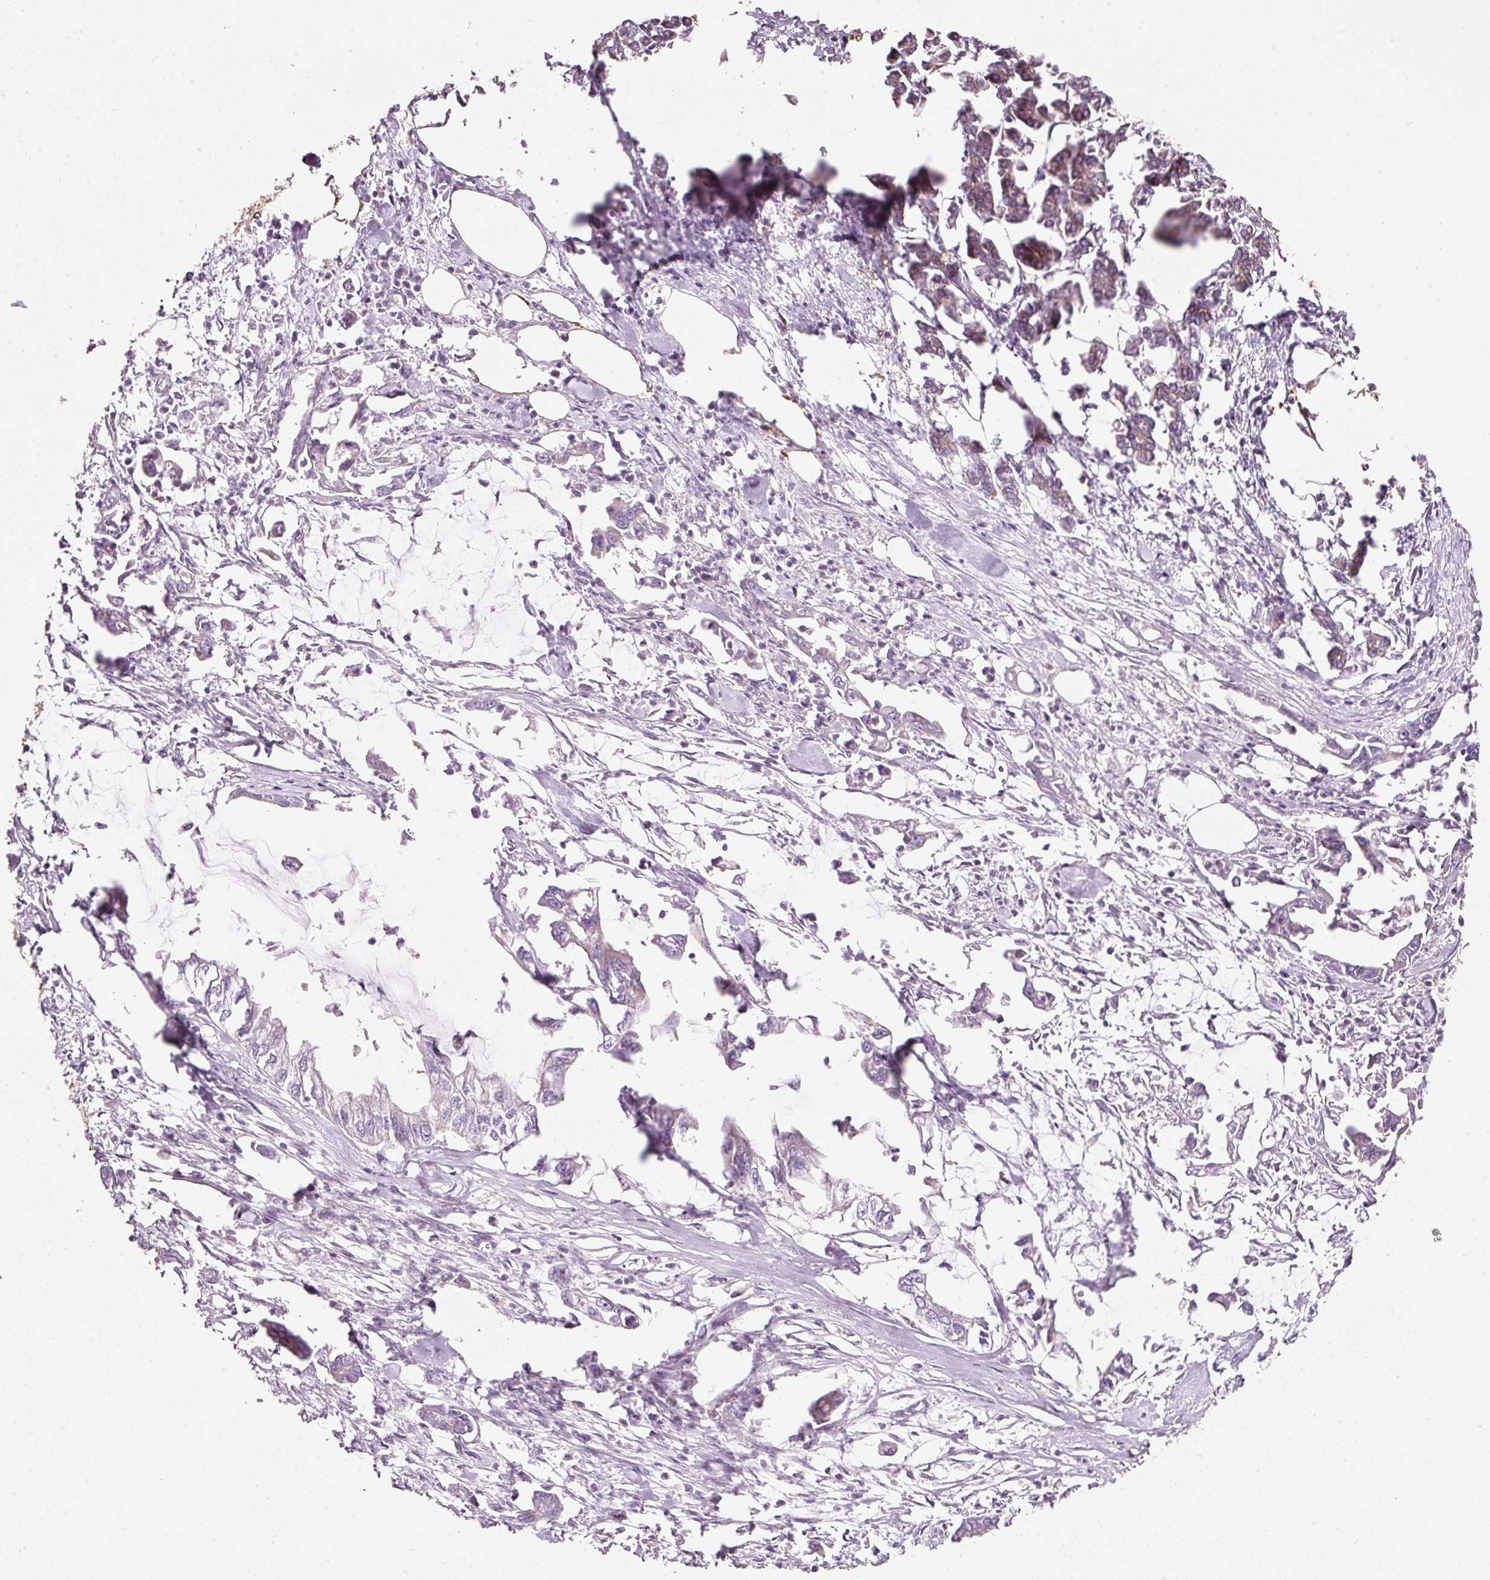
{"staining": {"intensity": "negative", "quantity": "none", "location": "none"}, "tissue": "pancreatic cancer", "cell_type": "Tumor cells", "image_type": "cancer", "snomed": [{"axis": "morphology", "description": "Adenocarcinoma, NOS"}, {"axis": "topography", "description": "Pancreas"}], "caption": "This is a image of immunohistochemistry (IHC) staining of pancreatic adenocarcinoma, which shows no expression in tumor cells.", "gene": "IQGAP2", "patient": {"sex": "male", "age": 61}}